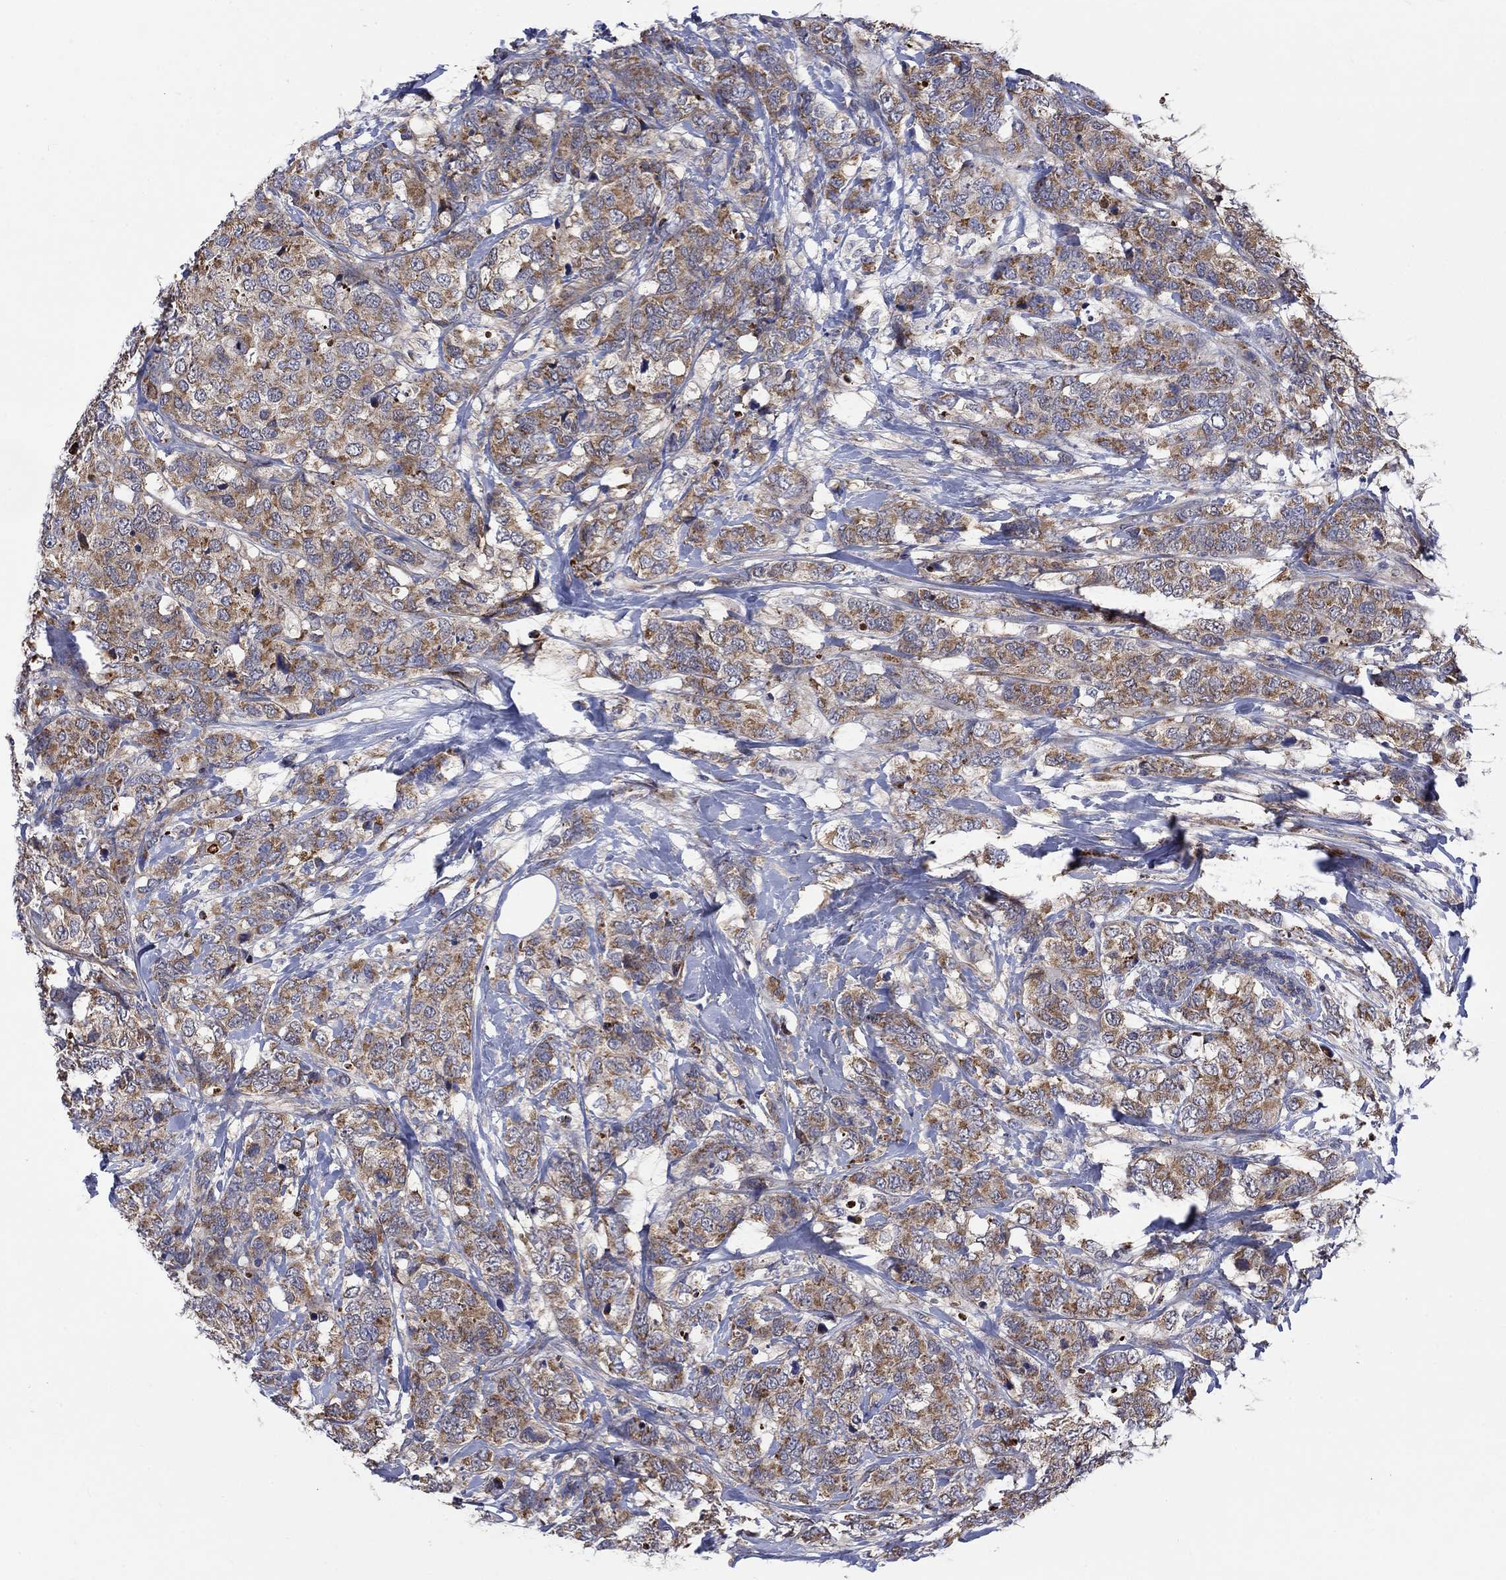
{"staining": {"intensity": "moderate", "quantity": ">75%", "location": "cytoplasmic/membranous"}, "tissue": "breast cancer", "cell_type": "Tumor cells", "image_type": "cancer", "snomed": [{"axis": "morphology", "description": "Lobular carcinoma"}, {"axis": "topography", "description": "Breast"}], "caption": "A high-resolution histopathology image shows immunohistochemistry staining of breast cancer (lobular carcinoma), which shows moderate cytoplasmic/membranous expression in approximately >75% of tumor cells.", "gene": "SLC35F2", "patient": {"sex": "female", "age": 59}}